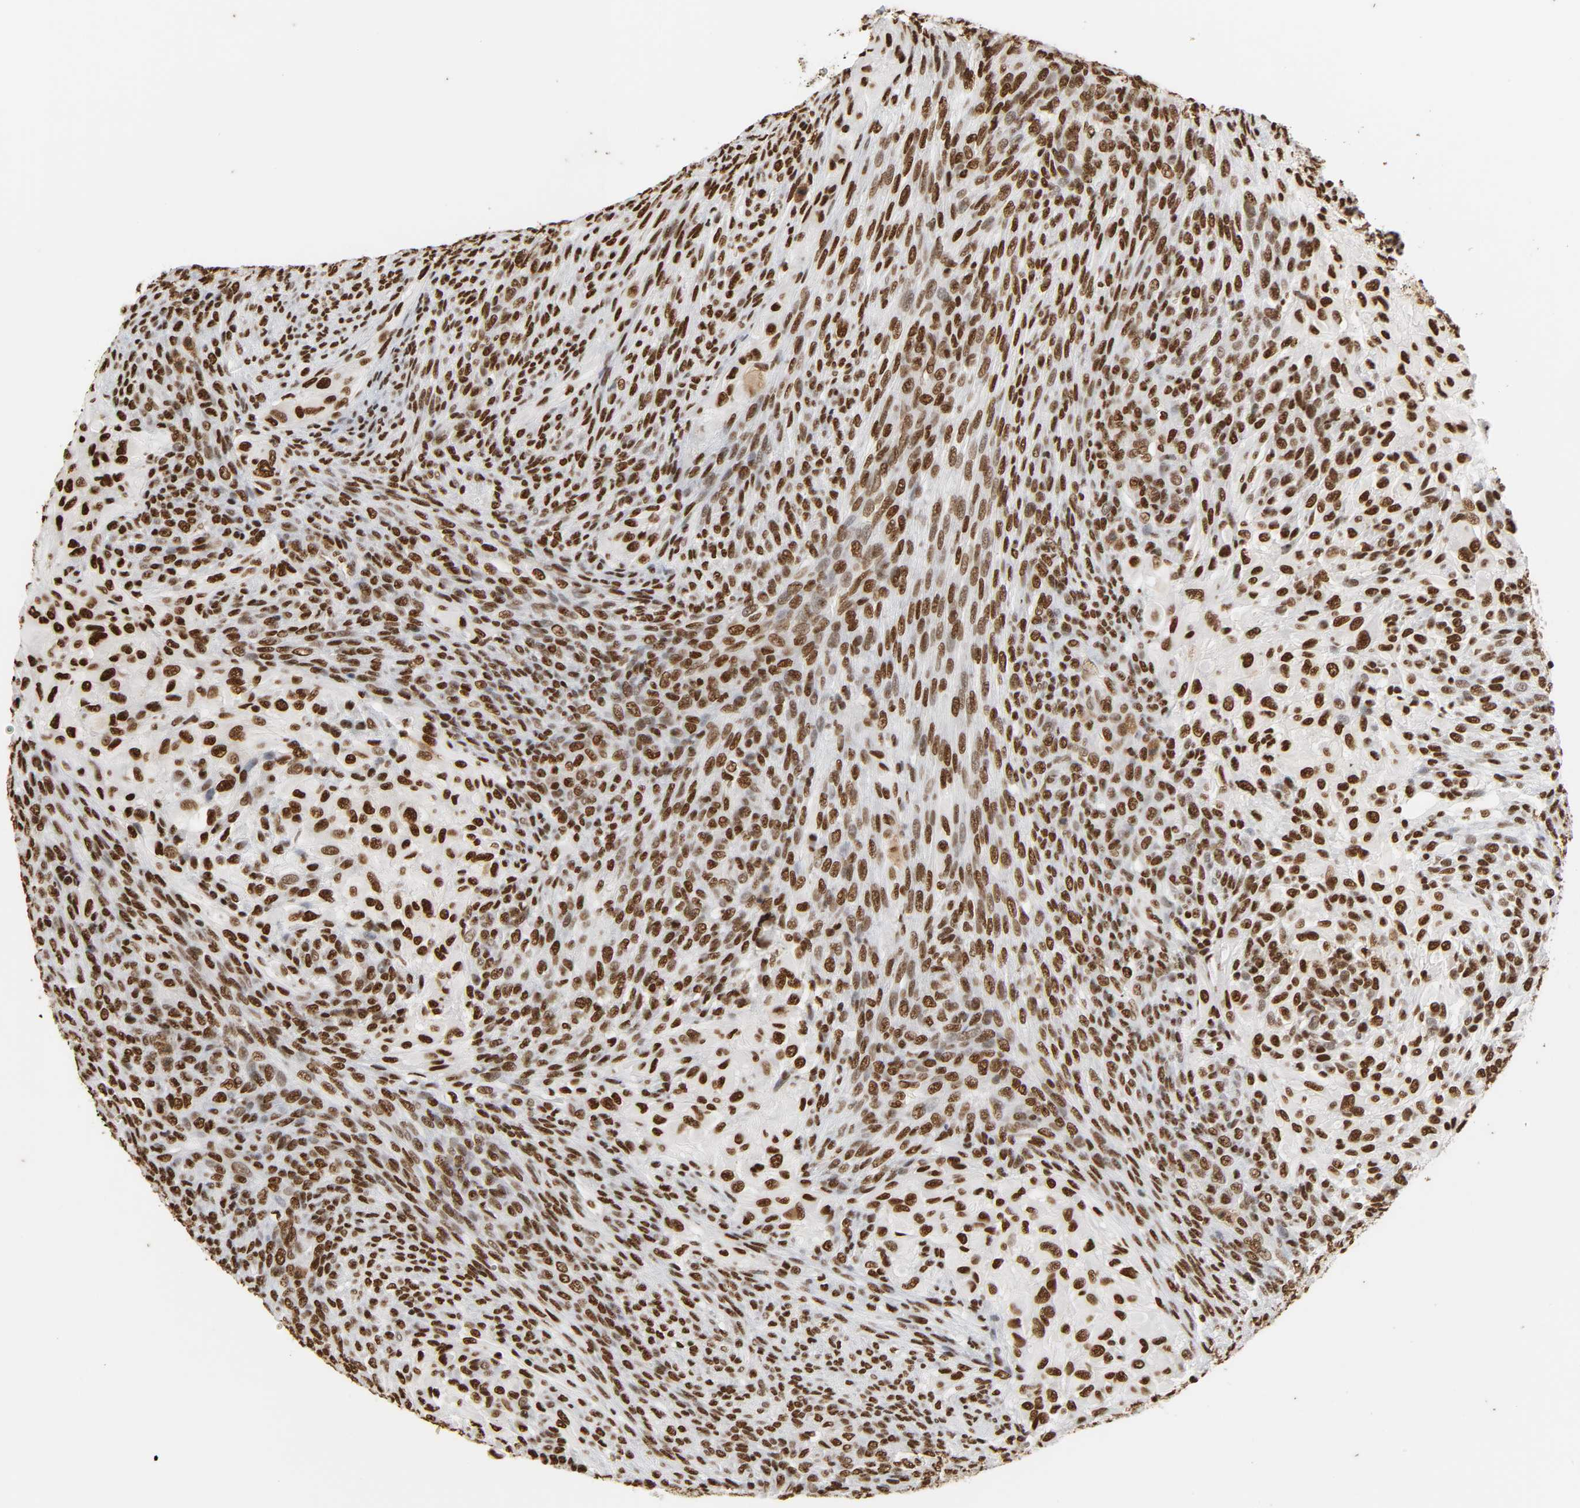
{"staining": {"intensity": "strong", "quantity": ">75%", "location": "nuclear"}, "tissue": "glioma", "cell_type": "Tumor cells", "image_type": "cancer", "snomed": [{"axis": "morphology", "description": "Glioma, malignant, High grade"}, {"axis": "topography", "description": "Cerebral cortex"}], "caption": "Immunohistochemistry micrograph of neoplastic tissue: human malignant glioma (high-grade) stained using IHC displays high levels of strong protein expression localized specifically in the nuclear of tumor cells, appearing as a nuclear brown color.", "gene": "HNRNPC", "patient": {"sex": "female", "age": 55}}